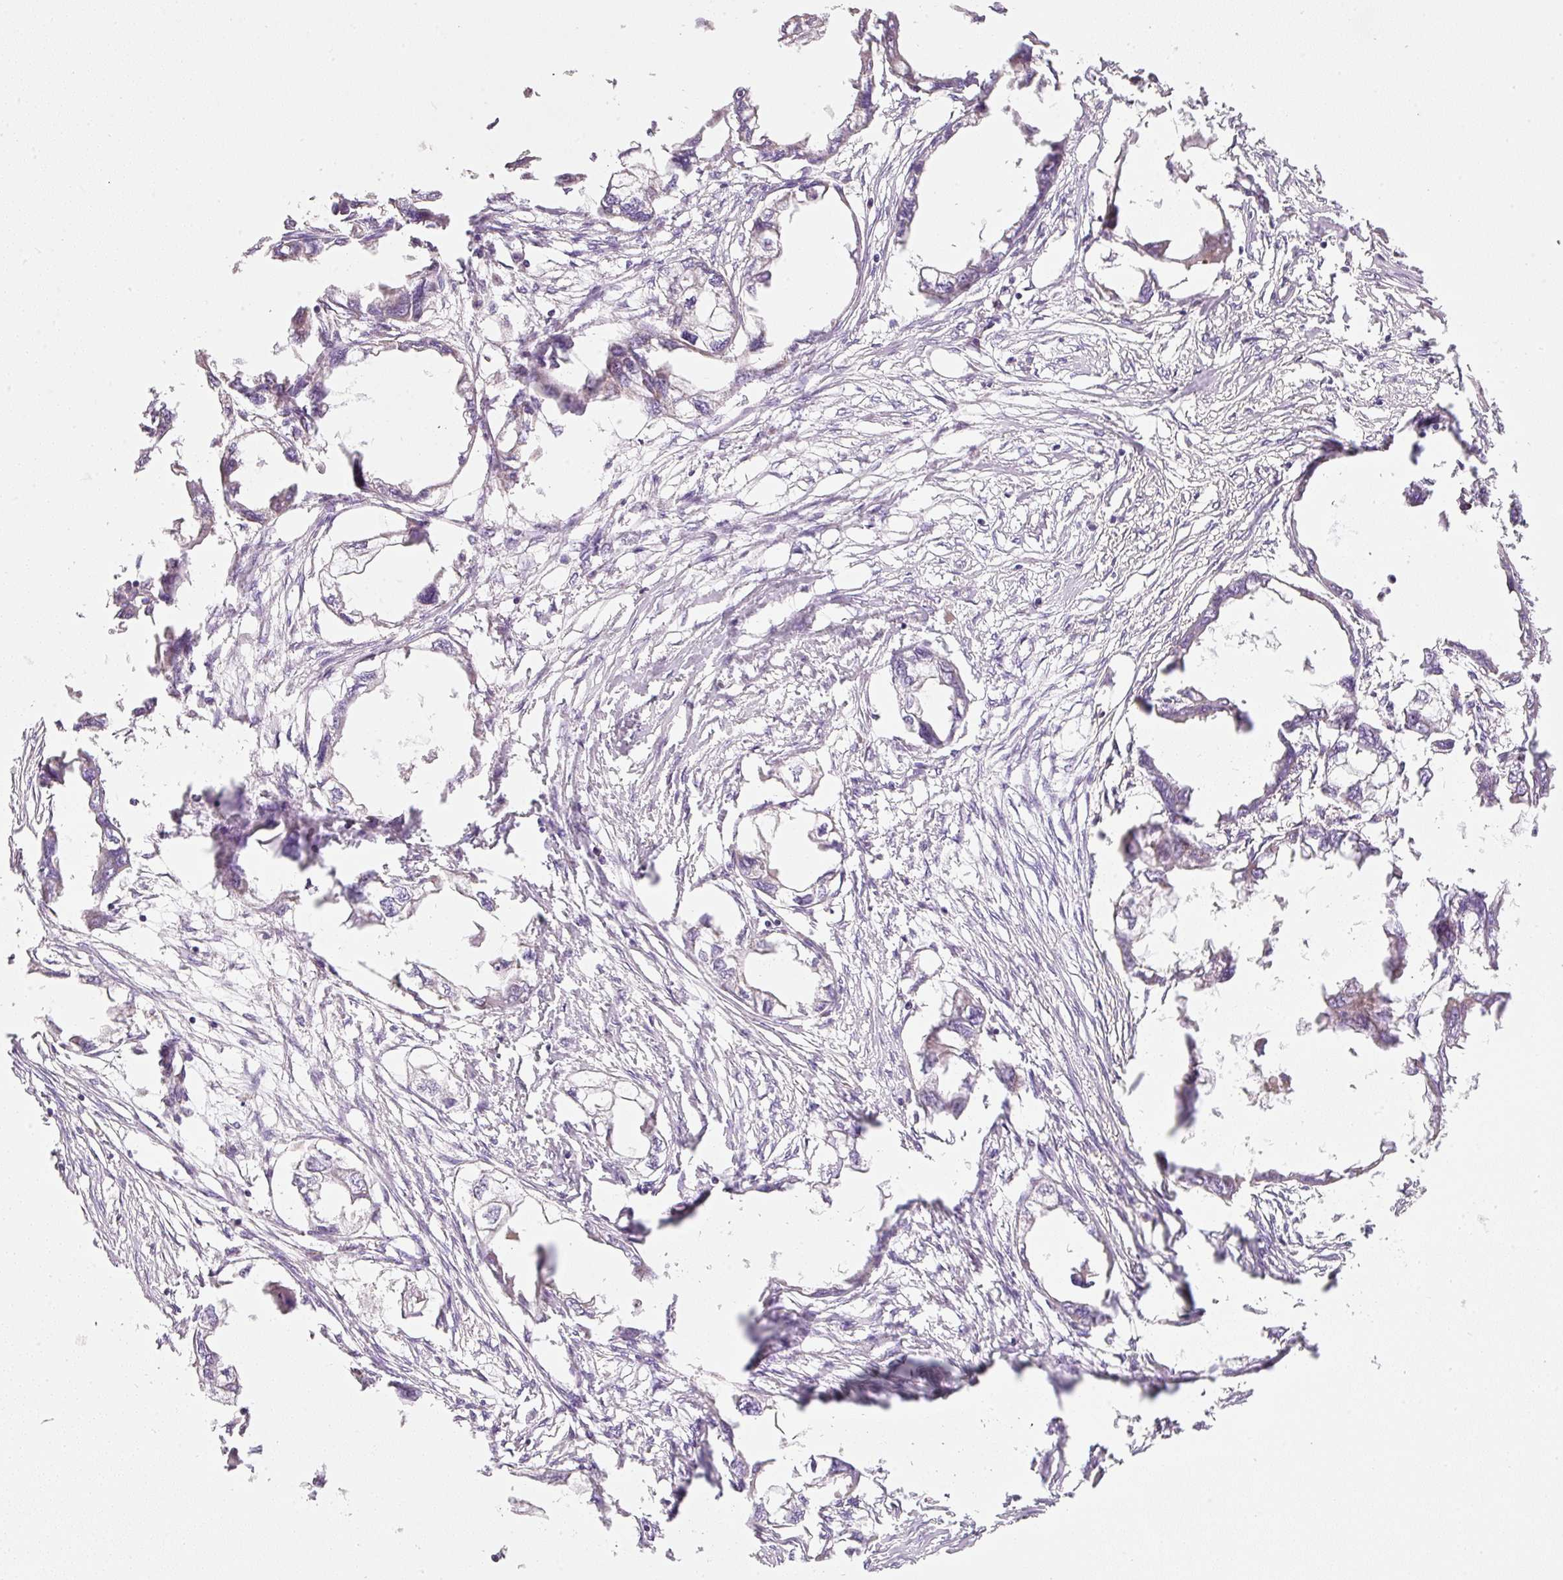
{"staining": {"intensity": "negative", "quantity": "none", "location": "none"}, "tissue": "endometrial cancer", "cell_type": "Tumor cells", "image_type": "cancer", "snomed": [{"axis": "morphology", "description": "Adenocarcinoma, NOS"}, {"axis": "morphology", "description": "Adenocarcinoma, metastatic, NOS"}, {"axis": "topography", "description": "Adipose tissue"}, {"axis": "topography", "description": "Endometrium"}], "caption": "A micrograph of human metastatic adenocarcinoma (endometrial) is negative for staining in tumor cells.", "gene": "NDUFA1", "patient": {"sex": "female", "age": 67}}